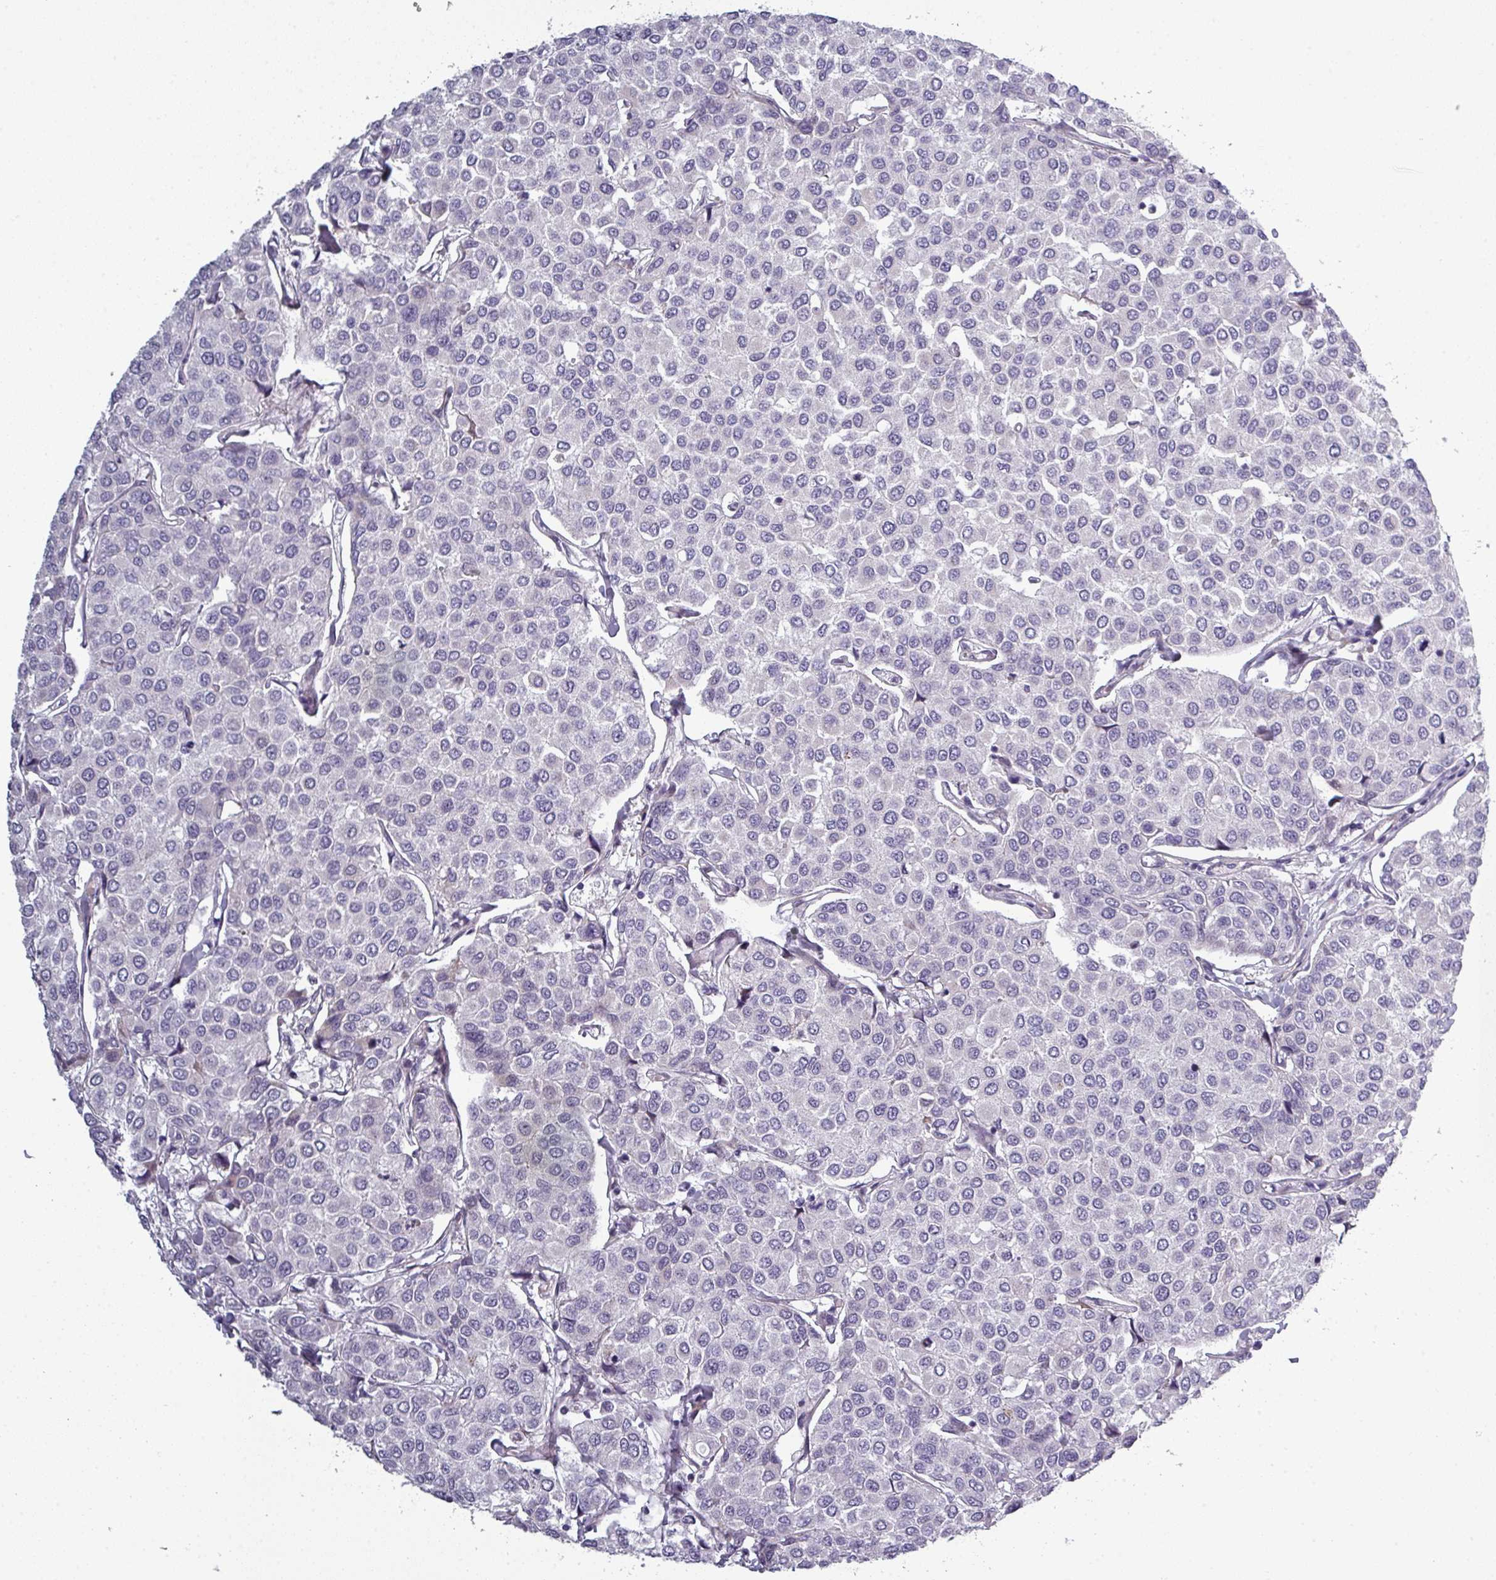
{"staining": {"intensity": "negative", "quantity": "none", "location": "none"}, "tissue": "breast cancer", "cell_type": "Tumor cells", "image_type": "cancer", "snomed": [{"axis": "morphology", "description": "Duct carcinoma"}, {"axis": "topography", "description": "Breast"}], "caption": "There is no significant positivity in tumor cells of breast infiltrating ductal carcinoma.", "gene": "PRAMEF12", "patient": {"sex": "female", "age": 55}}